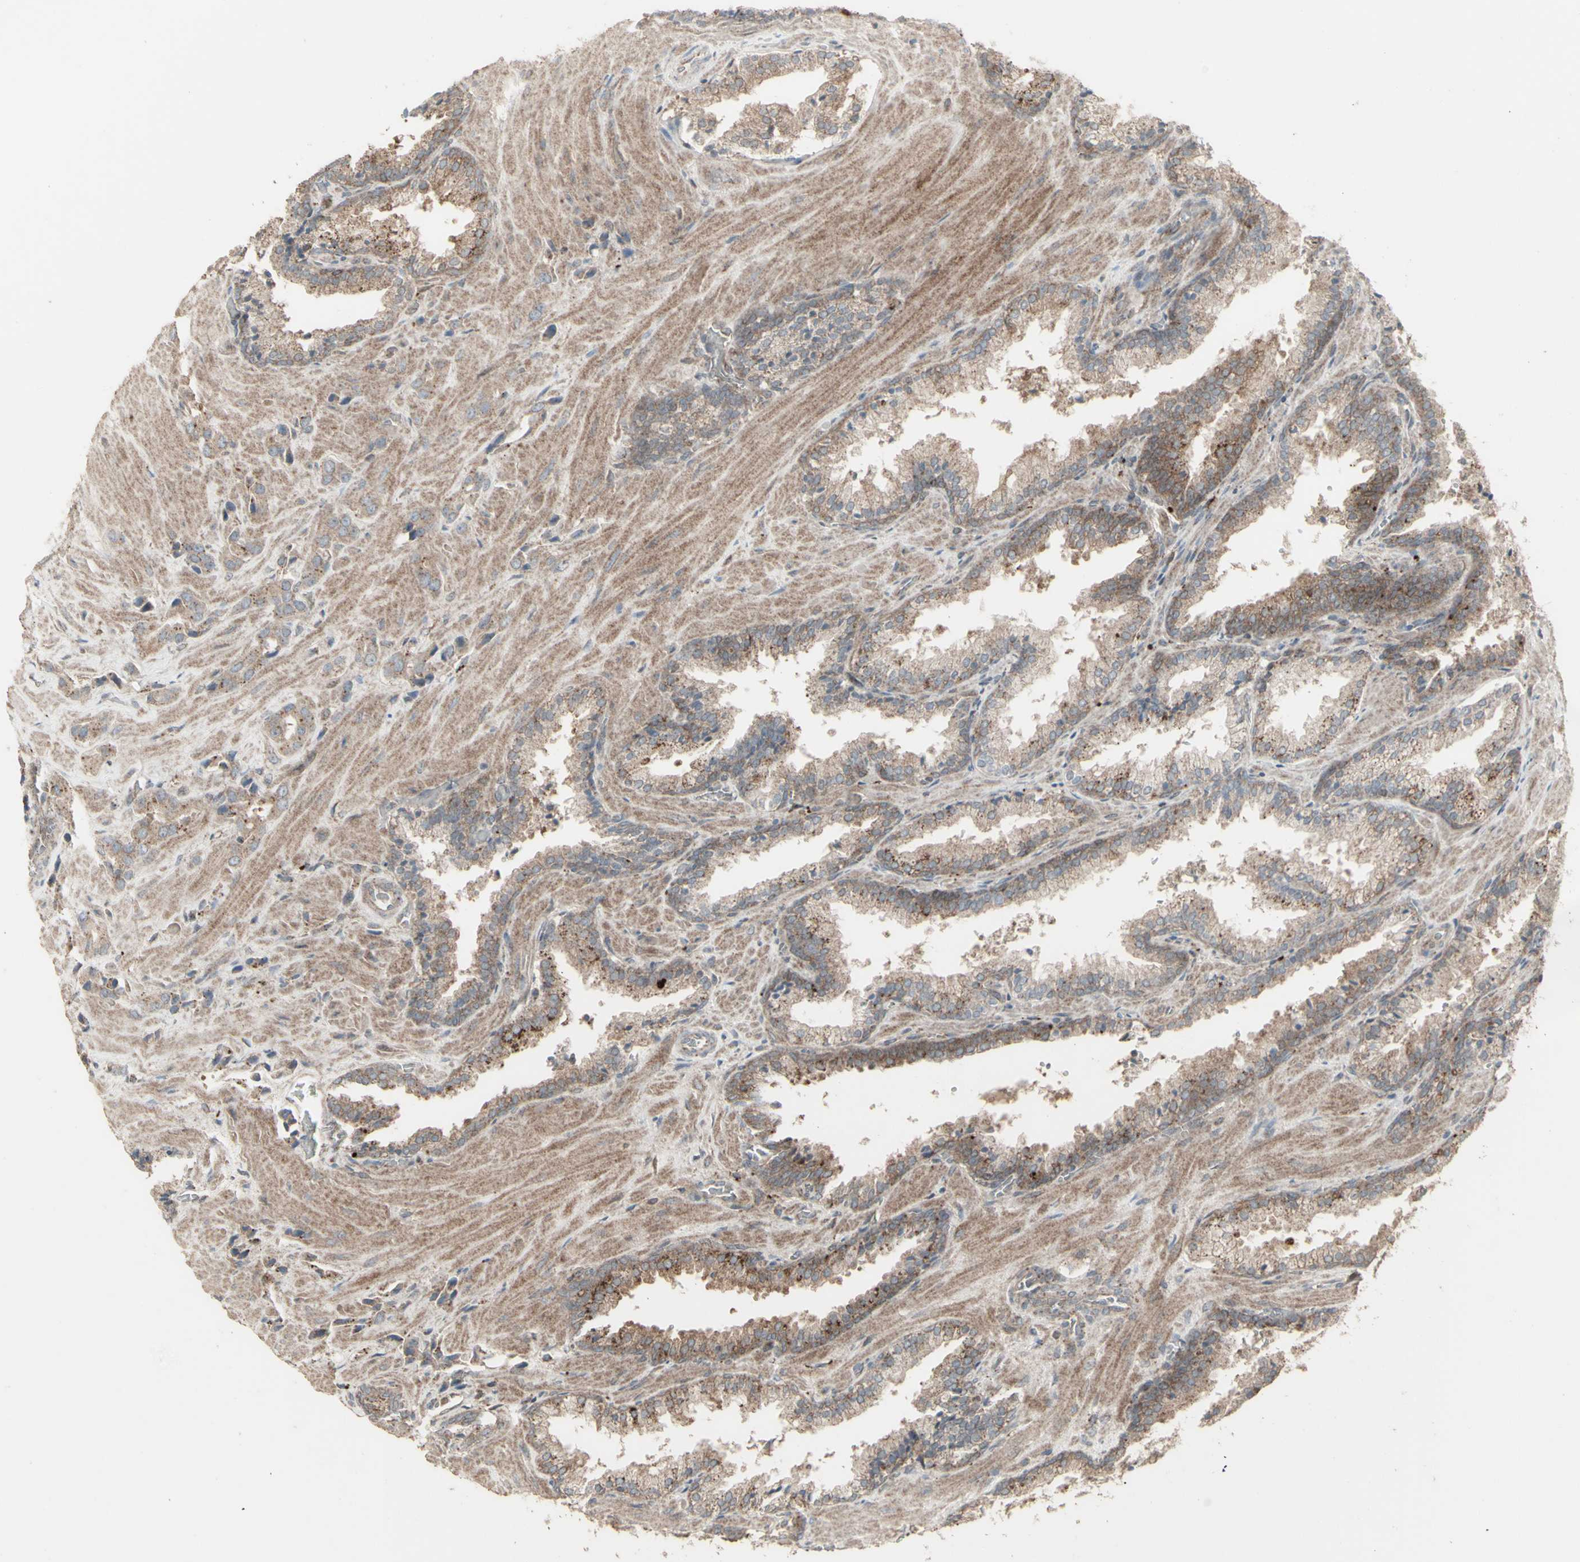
{"staining": {"intensity": "moderate", "quantity": ">75%", "location": "cytoplasmic/membranous"}, "tissue": "prostate cancer", "cell_type": "Tumor cells", "image_type": "cancer", "snomed": [{"axis": "morphology", "description": "Adenocarcinoma, High grade"}, {"axis": "topography", "description": "Prostate"}], "caption": "Moderate cytoplasmic/membranous protein positivity is appreciated in about >75% of tumor cells in prostate adenocarcinoma (high-grade). Immunohistochemistry stains the protein of interest in brown and the nuclei are stained blue.", "gene": "RNASEL", "patient": {"sex": "male", "age": 64}}